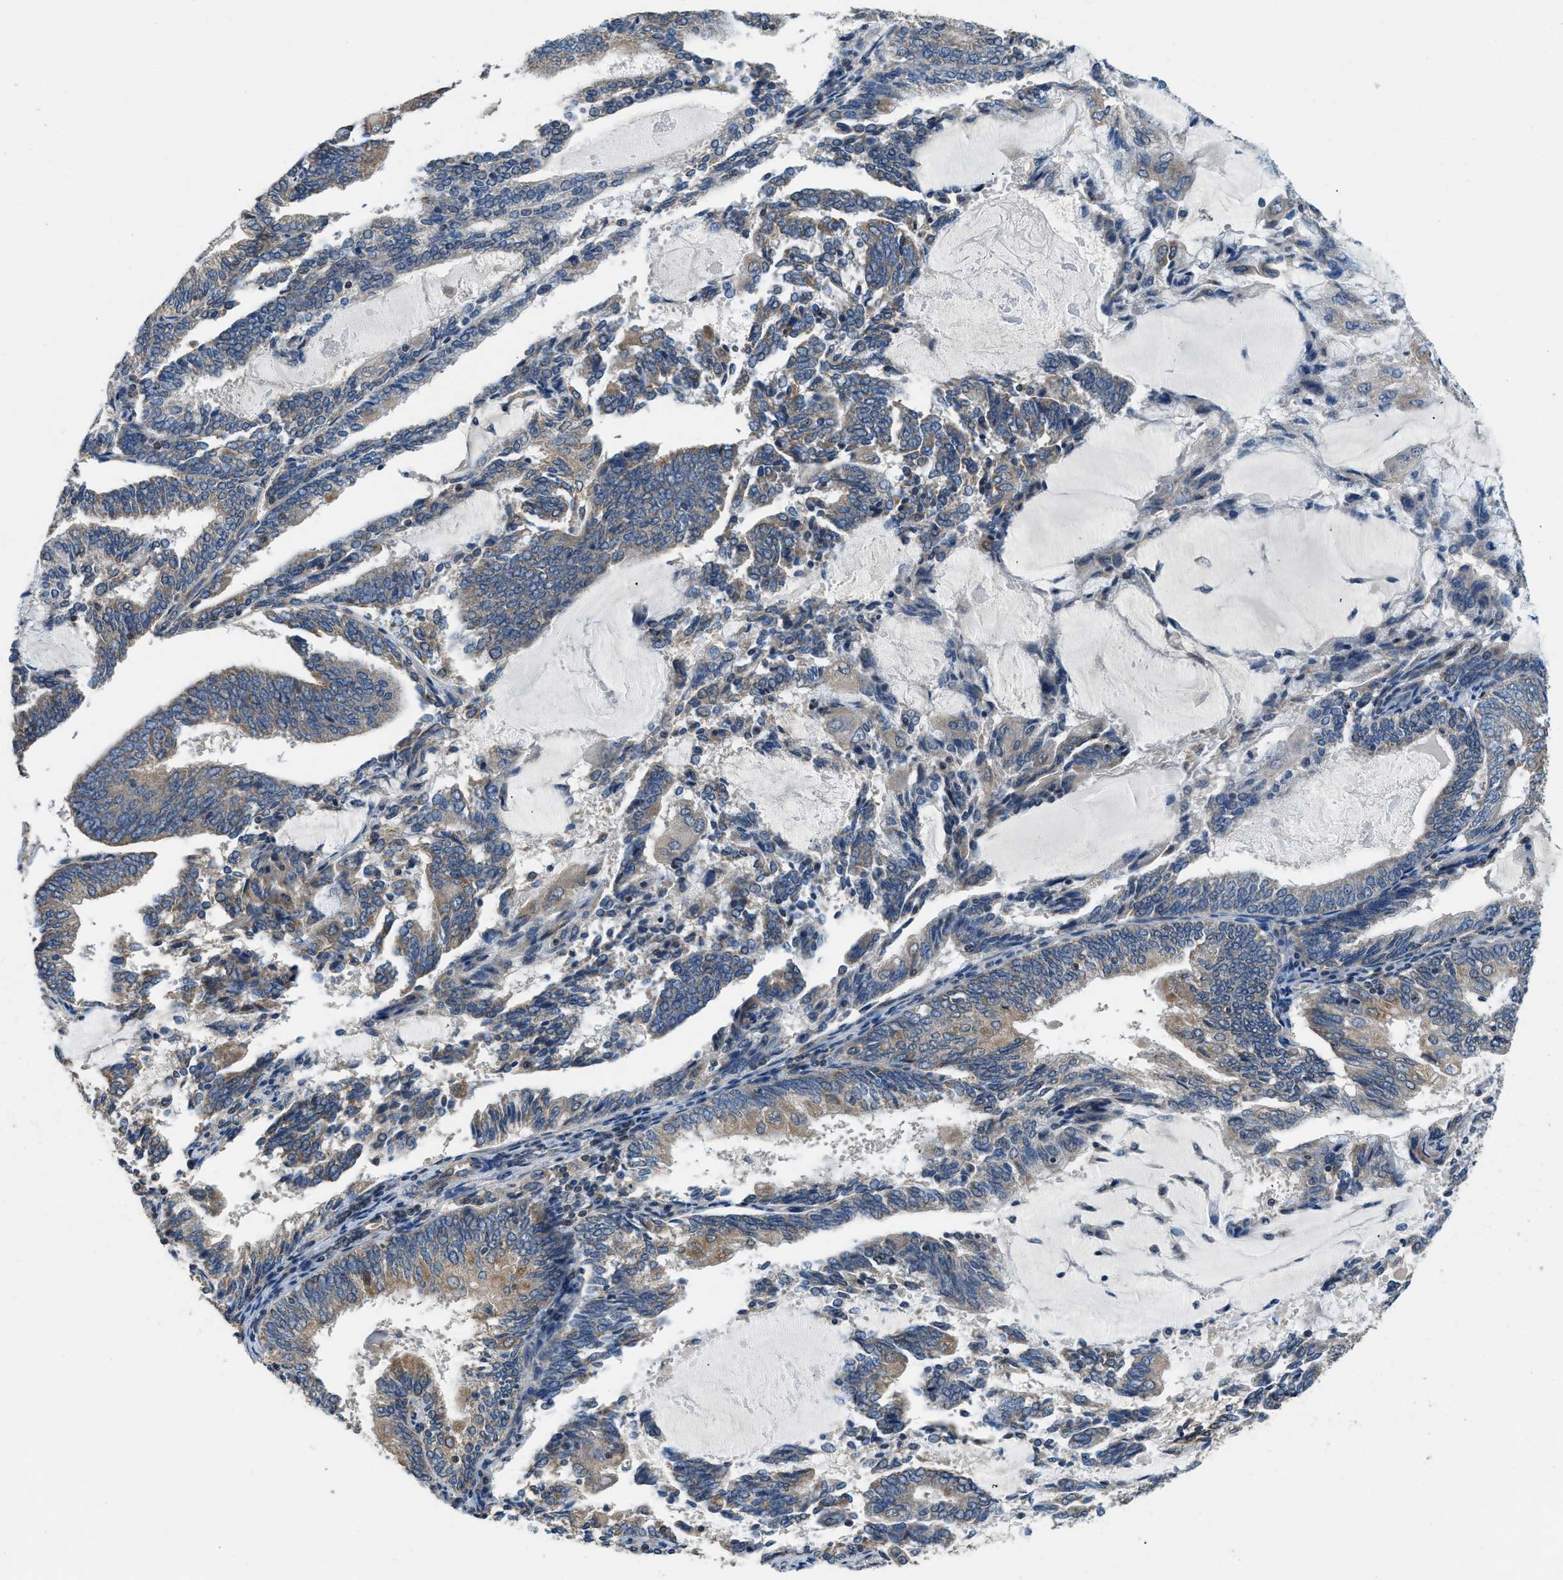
{"staining": {"intensity": "moderate", "quantity": ">75%", "location": "cytoplasmic/membranous"}, "tissue": "endometrial cancer", "cell_type": "Tumor cells", "image_type": "cancer", "snomed": [{"axis": "morphology", "description": "Adenocarcinoma, NOS"}, {"axis": "topography", "description": "Endometrium"}], "caption": "High-power microscopy captured an immunohistochemistry histopathology image of endometrial cancer (adenocarcinoma), revealing moderate cytoplasmic/membranous positivity in about >75% of tumor cells.", "gene": "SSH2", "patient": {"sex": "female", "age": 81}}